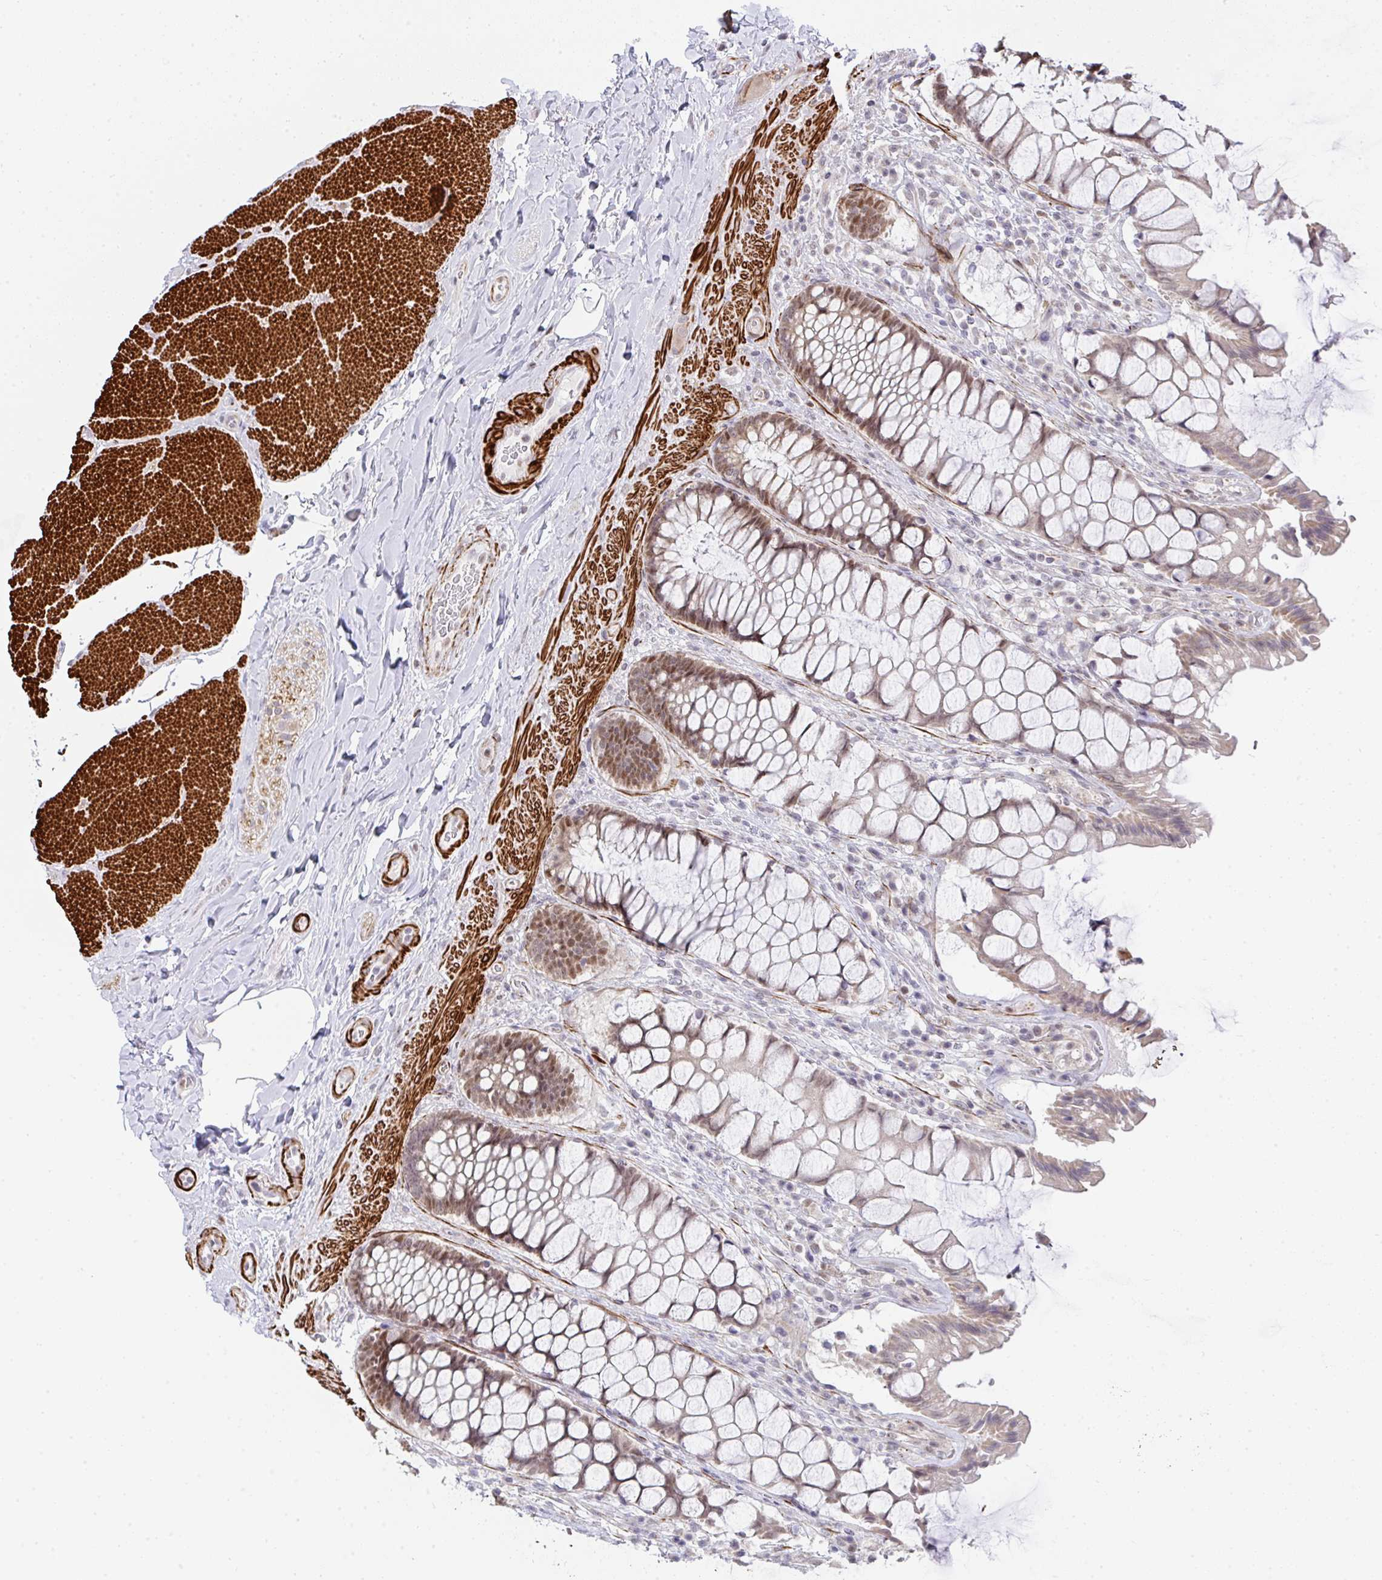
{"staining": {"intensity": "moderate", "quantity": "25%-75%", "location": "nuclear"}, "tissue": "rectum", "cell_type": "Glandular cells", "image_type": "normal", "snomed": [{"axis": "morphology", "description": "Normal tissue, NOS"}, {"axis": "topography", "description": "Rectum"}], "caption": "Brown immunohistochemical staining in benign human rectum displays moderate nuclear positivity in approximately 25%-75% of glandular cells. The staining was performed using DAB (3,3'-diaminobenzidine), with brown indicating positive protein expression. Nuclei are stained blue with hematoxylin.", "gene": "GINS2", "patient": {"sex": "female", "age": 58}}